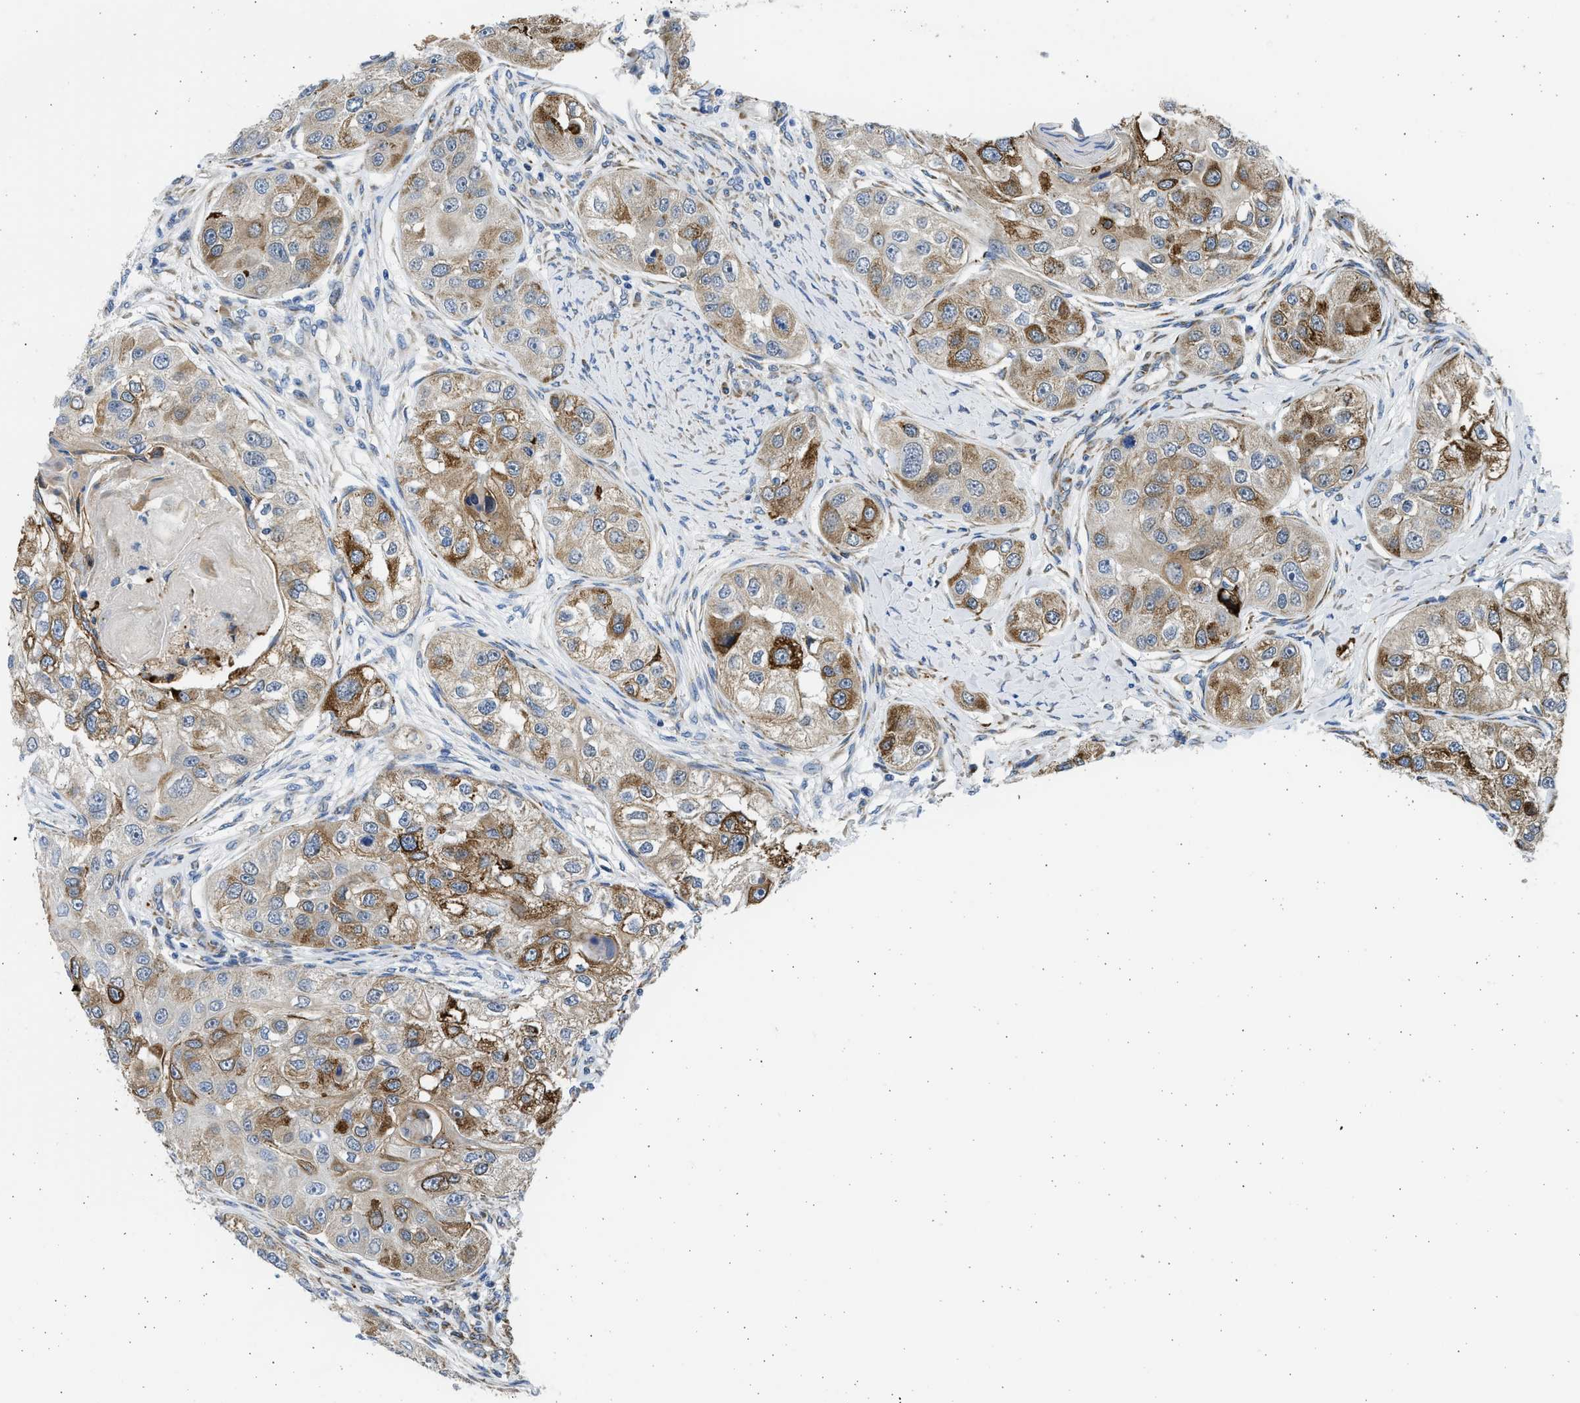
{"staining": {"intensity": "strong", "quantity": "<25%", "location": "cytoplasmic/membranous"}, "tissue": "head and neck cancer", "cell_type": "Tumor cells", "image_type": "cancer", "snomed": [{"axis": "morphology", "description": "Normal tissue, NOS"}, {"axis": "morphology", "description": "Squamous cell carcinoma, NOS"}, {"axis": "topography", "description": "Skeletal muscle"}, {"axis": "topography", "description": "Head-Neck"}], "caption": "Head and neck cancer stained with a protein marker shows strong staining in tumor cells.", "gene": "PLD2", "patient": {"sex": "male", "age": 51}}